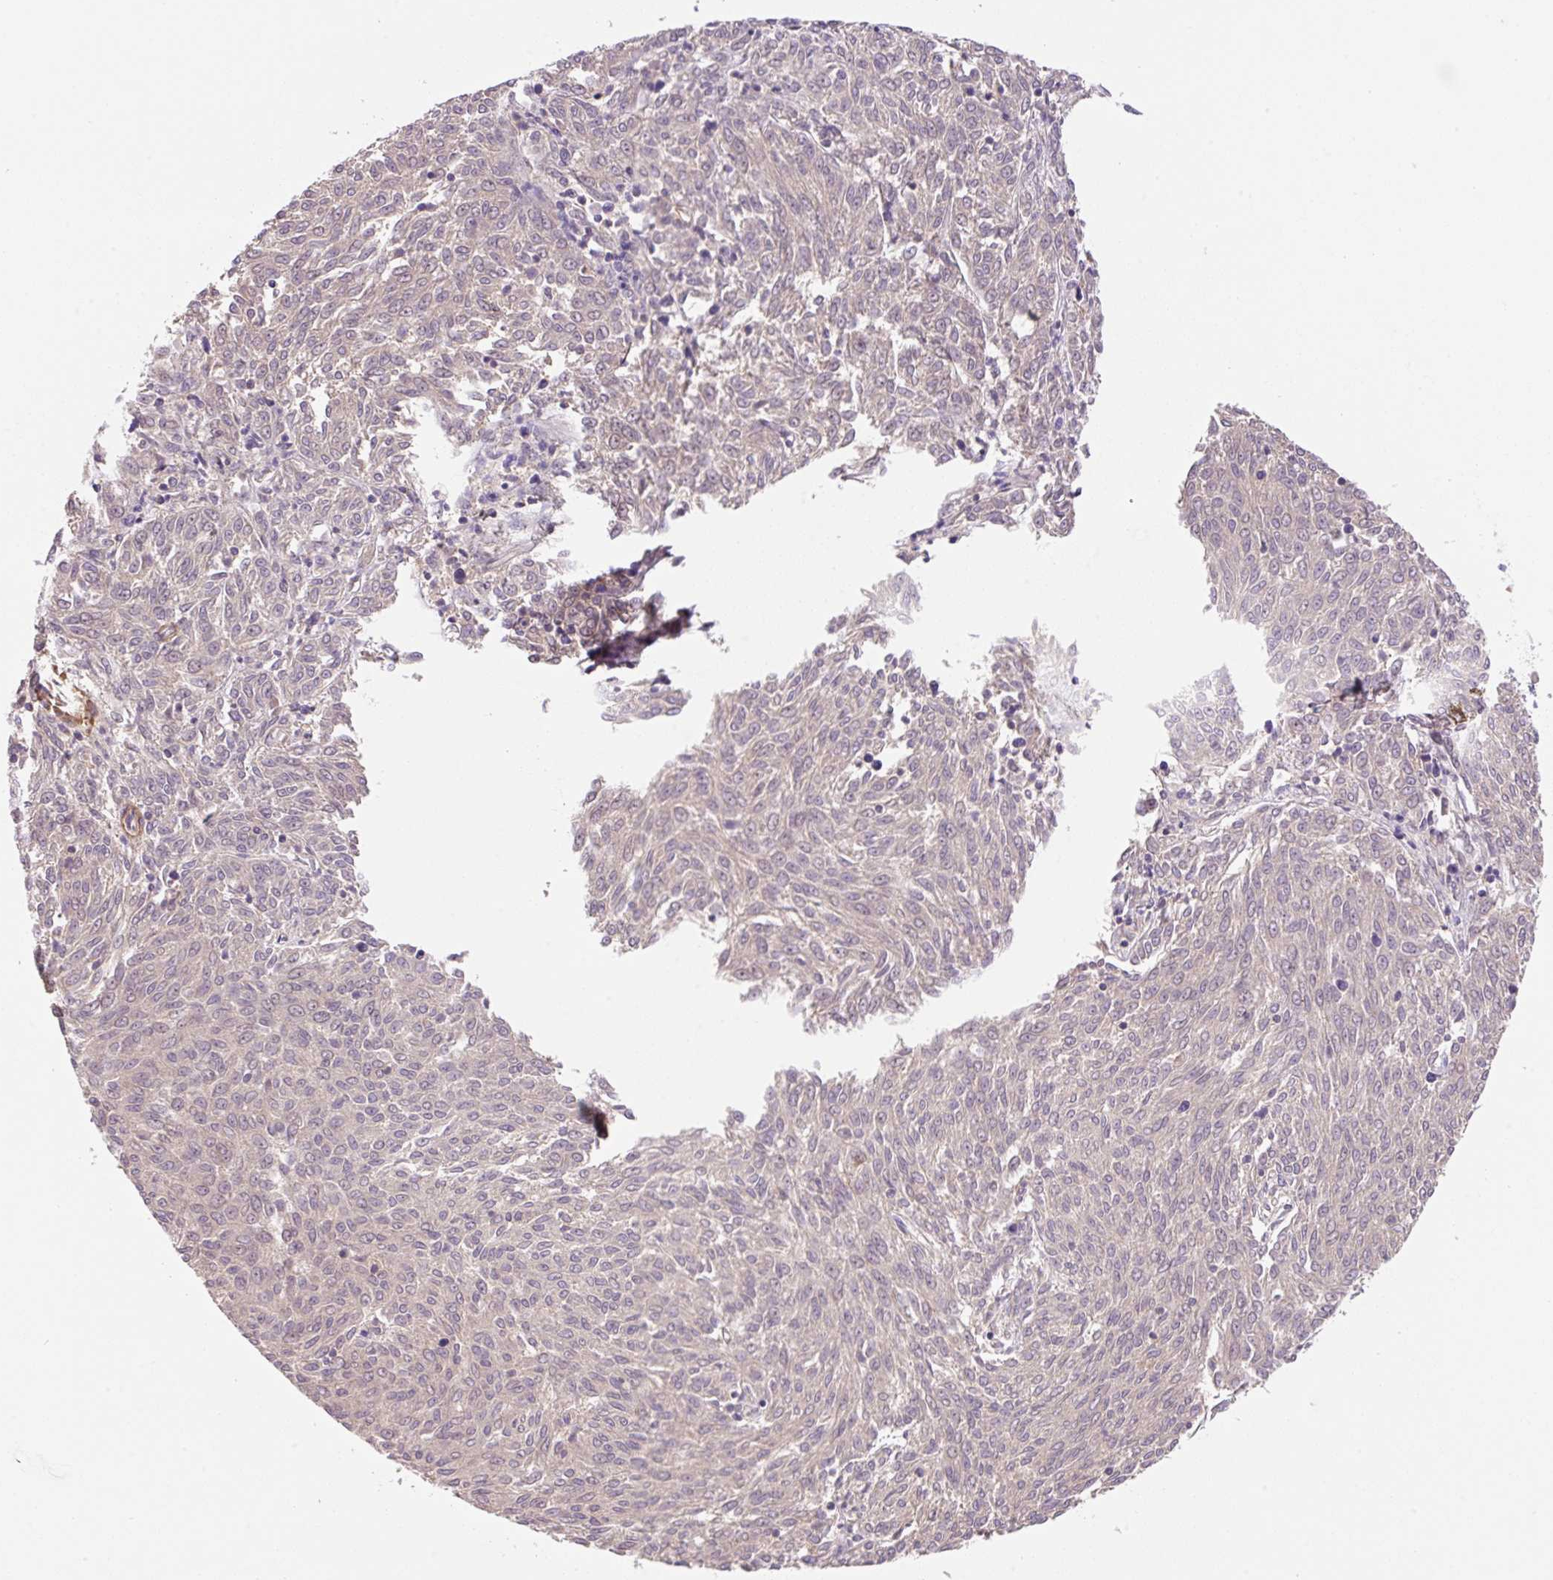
{"staining": {"intensity": "negative", "quantity": "none", "location": "none"}, "tissue": "melanoma", "cell_type": "Tumor cells", "image_type": "cancer", "snomed": [{"axis": "morphology", "description": "Malignant melanoma, NOS"}, {"axis": "topography", "description": "Skin"}], "caption": "Image shows no protein positivity in tumor cells of malignant melanoma tissue. (Brightfield microscopy of DAB (3,3'-diaminobenzidine) IHC at high magnification).", "gene": "TDRD15", "patient": {"sex": "female", "age": 72}}